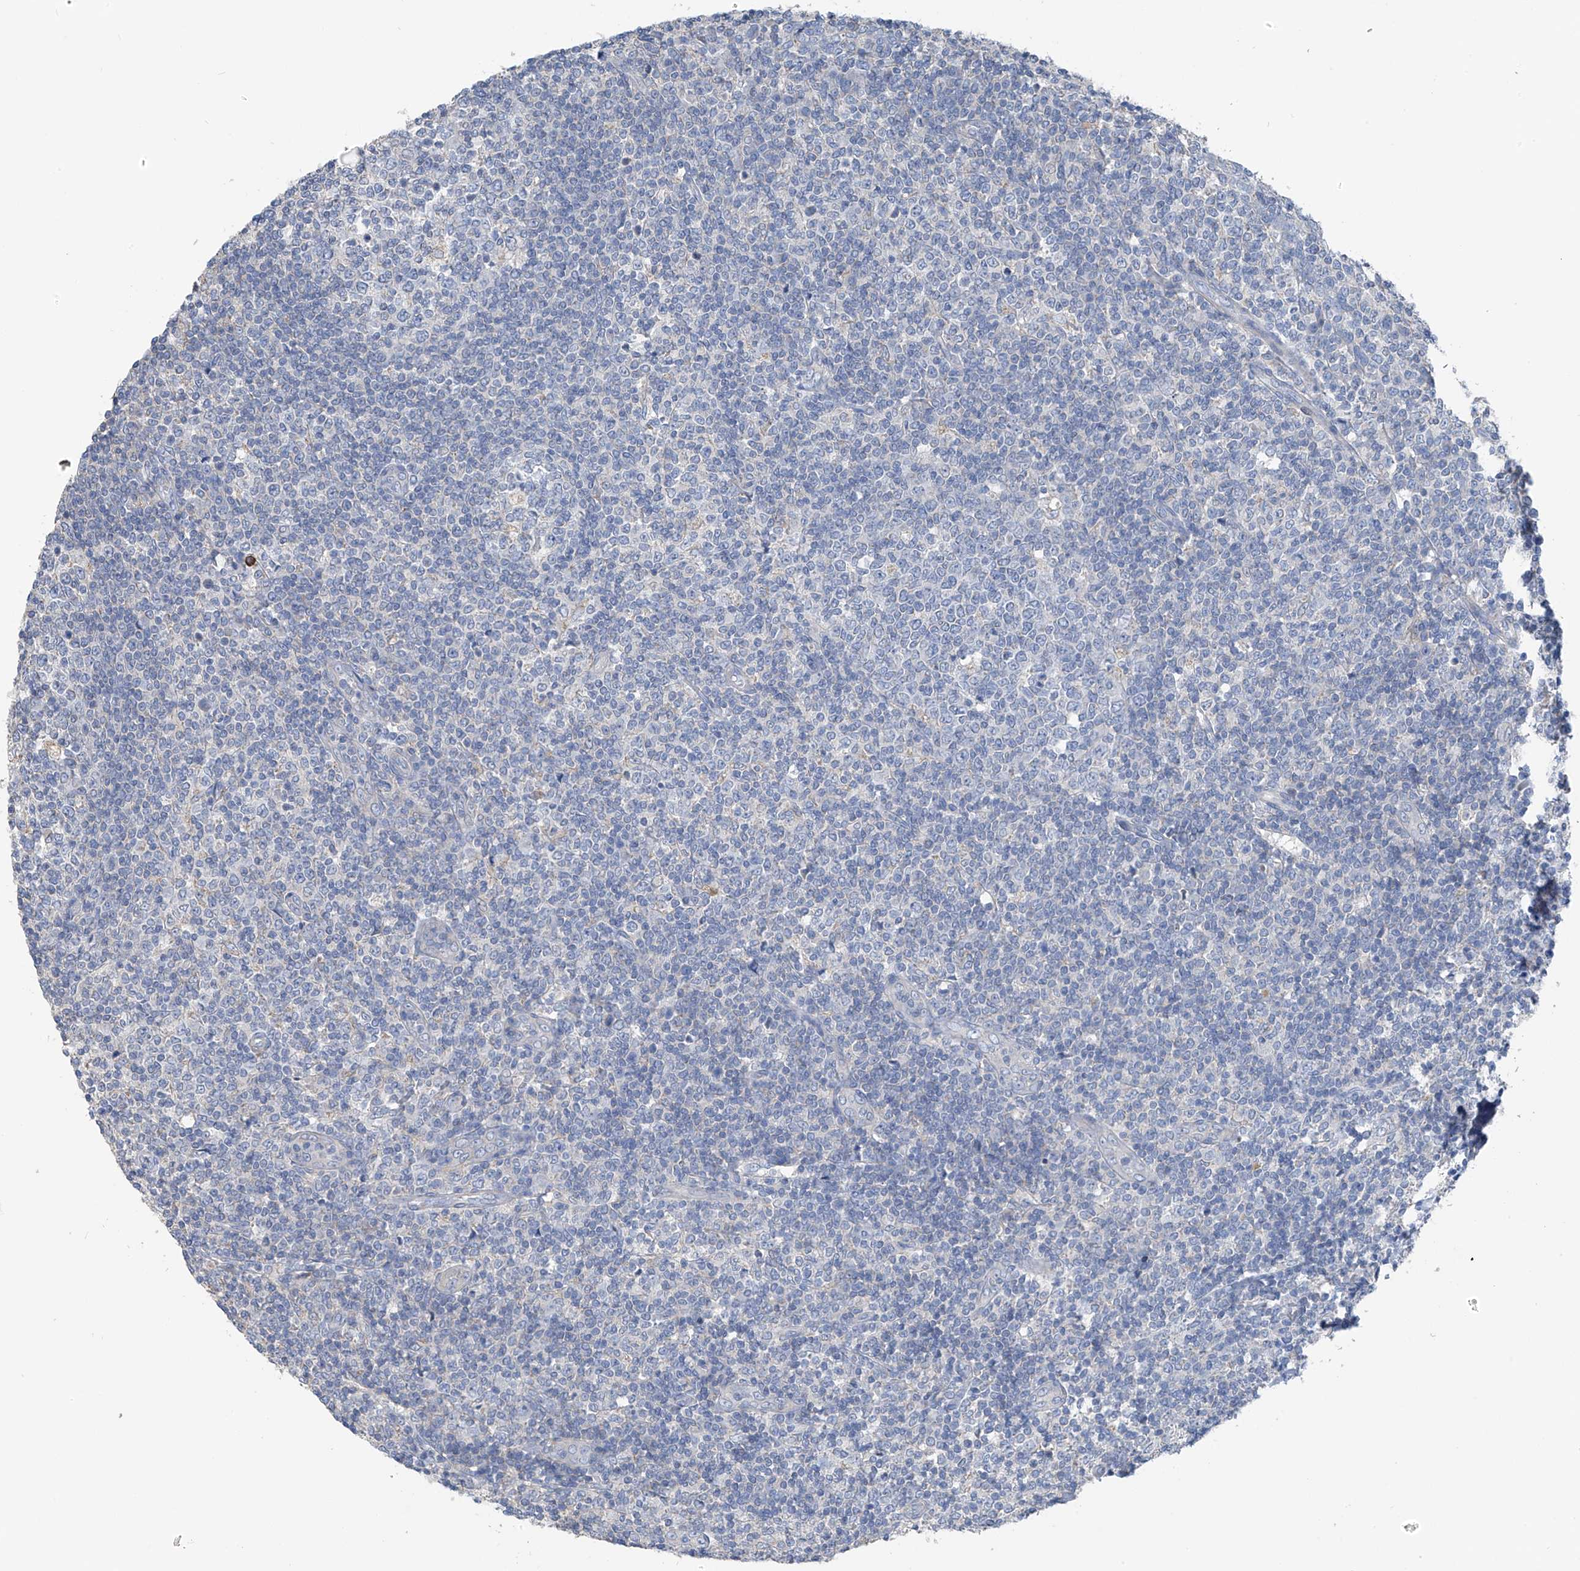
{"staining": {"intensity": "negative", "quantity": "none", "location": "none"}, "tissue": "tonsil", "cell_type": "Germinal center cells", "image_type": "normal", "snomed": [{"axis": "morphology", "description": "Normal tissue, NOS"}, {"axis": "topography", "description": "Tonsil"}], "caption": "A histopathology image of human tonsil is negative for staining in germinal center cells. (Brightfield microscopy of DAB (3,3'-diaminobenzidine) immunohistochemistry (IHC) at high magnification).", "gene": "SYN3", "patient": {"sex": "female", "age": 19}}